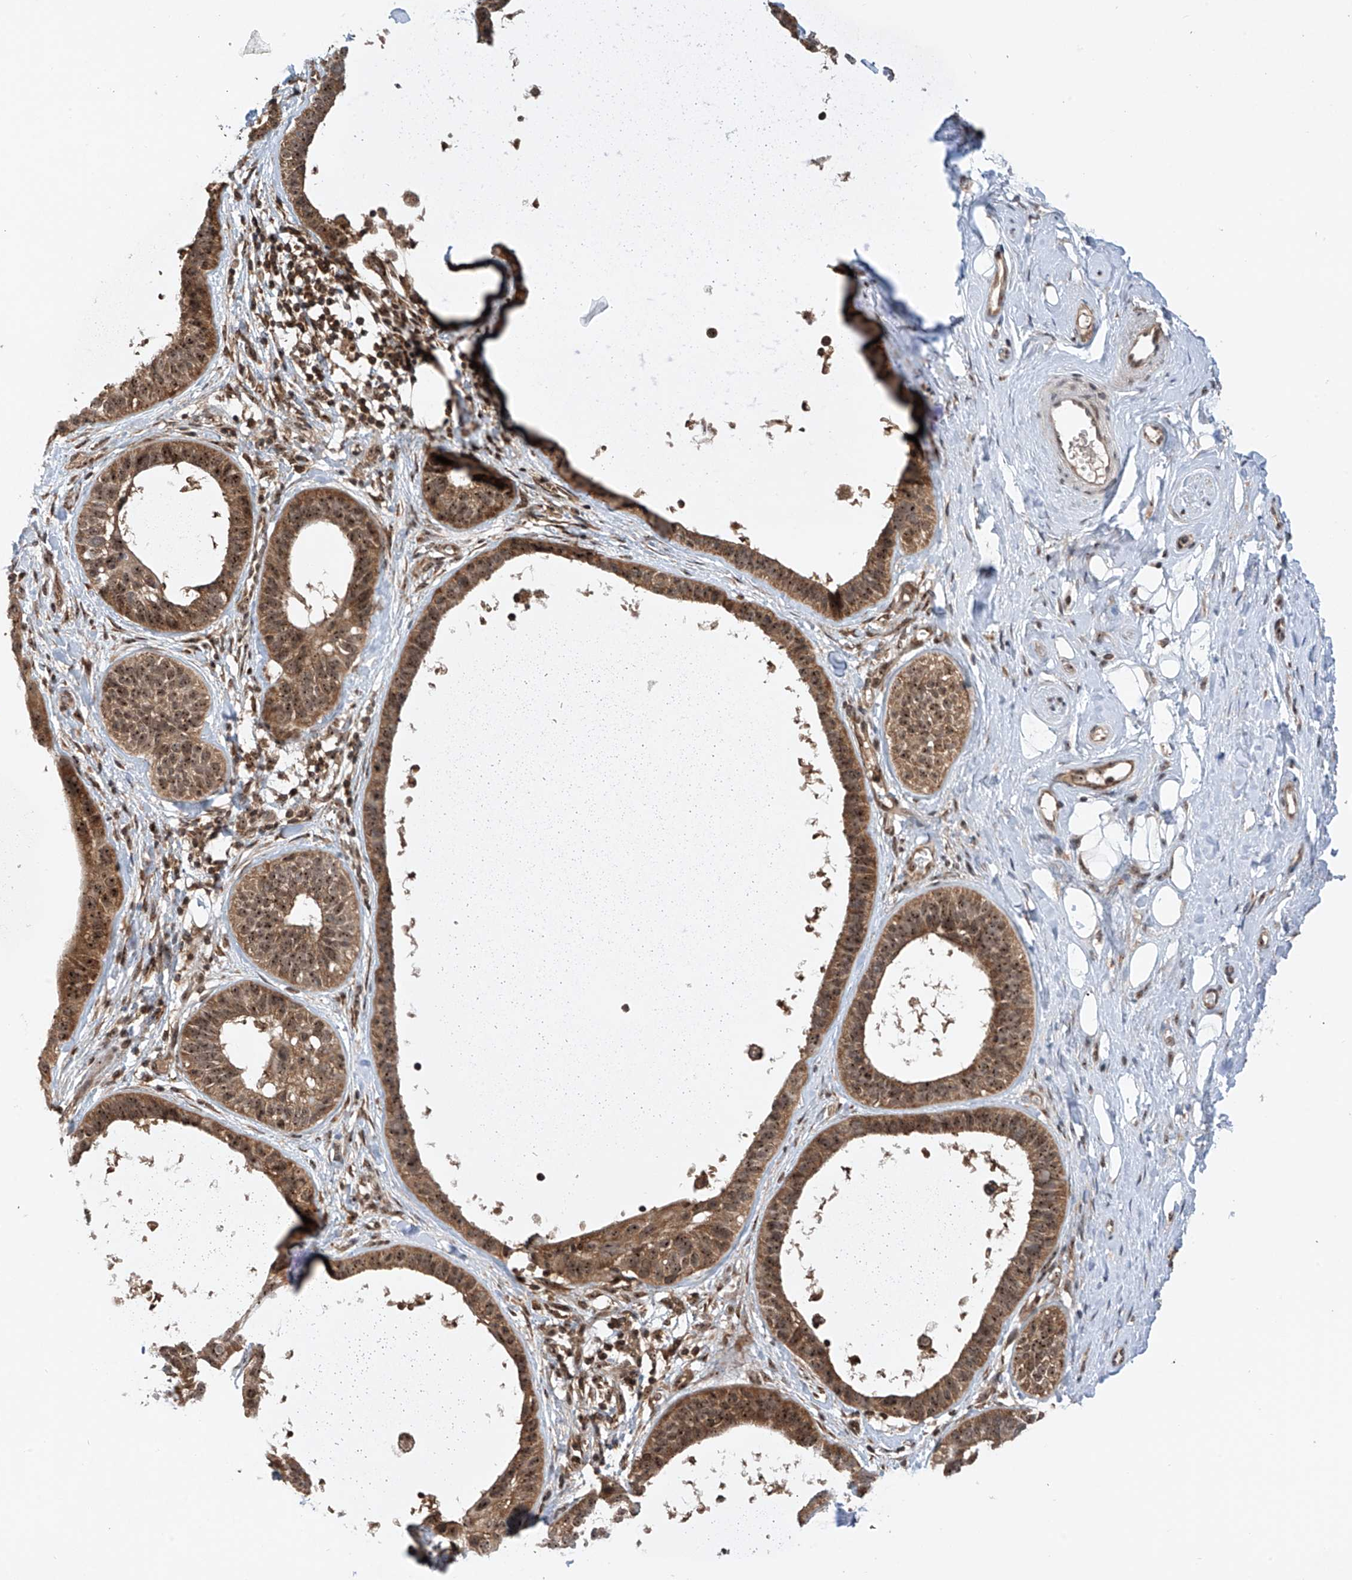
{"staining": {"intensity": "moderate", "quantity": ">75%", "location": "cytoplasmic/membranous,nuclear"}, "tissue": "skin cancer", "cell_type": "Tumor cells", "image_type": "cancer", "snomed": [{"axis": "morphology", "description": "Basal cell carcinoma"}, {"axis": "topography", "description": "Skin"}], "caption": "Immunohistochemical staining of basal cell carcinoma (skin) shows medium levels of moderate cytoplasmic/membranous and nuclear positivity in approximately >75% of tumor cells. (DAB = brown stain, brightfield microscopy at high magnification).", "gene": "C1orf131", "patient": {"sex": "male", "age": 62}}